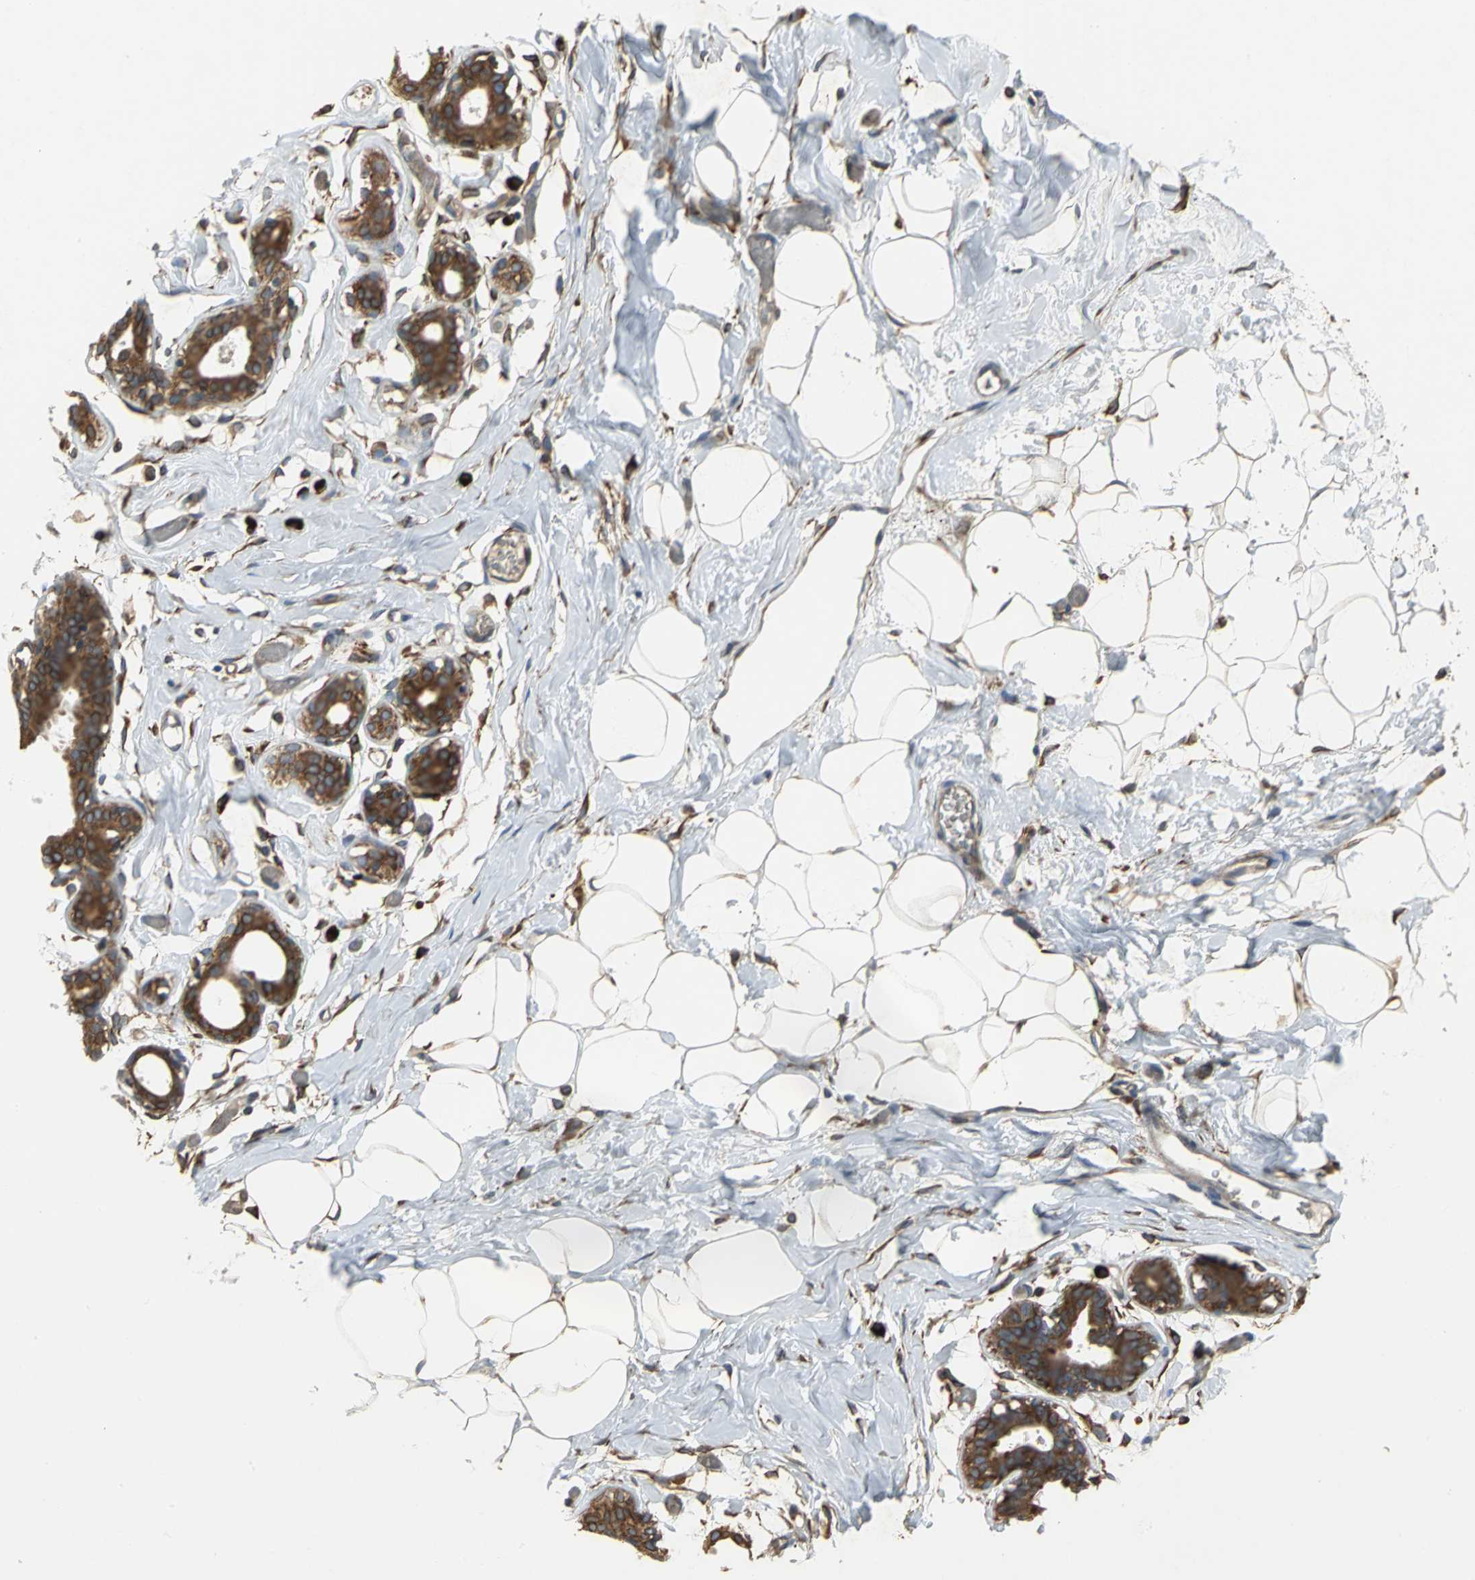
{"staining": {"intensity": "moderate", "quantity": ">75%", "location": "cytoplasmic/membranous"}, "tissue": "adipose tissue", "cell_type": "Adipocytes", "image_type": "normal", "snomed": [{"axis": "morphology", "description": "Normal tissue, NOS"}, {"axis": "topography", "description": "Breast"}, {"axis": "topography", "description": "Soft tissue"}], "caption": "IHC histopathology image of normal adipose tissue stained for a protein (brown), which displays medium levels of moderate cytoplasmic/membranous positivity in about >75% of adipocytes.", "gene": "SYVN1", "patient": {"sex": "female", "age": 25}}